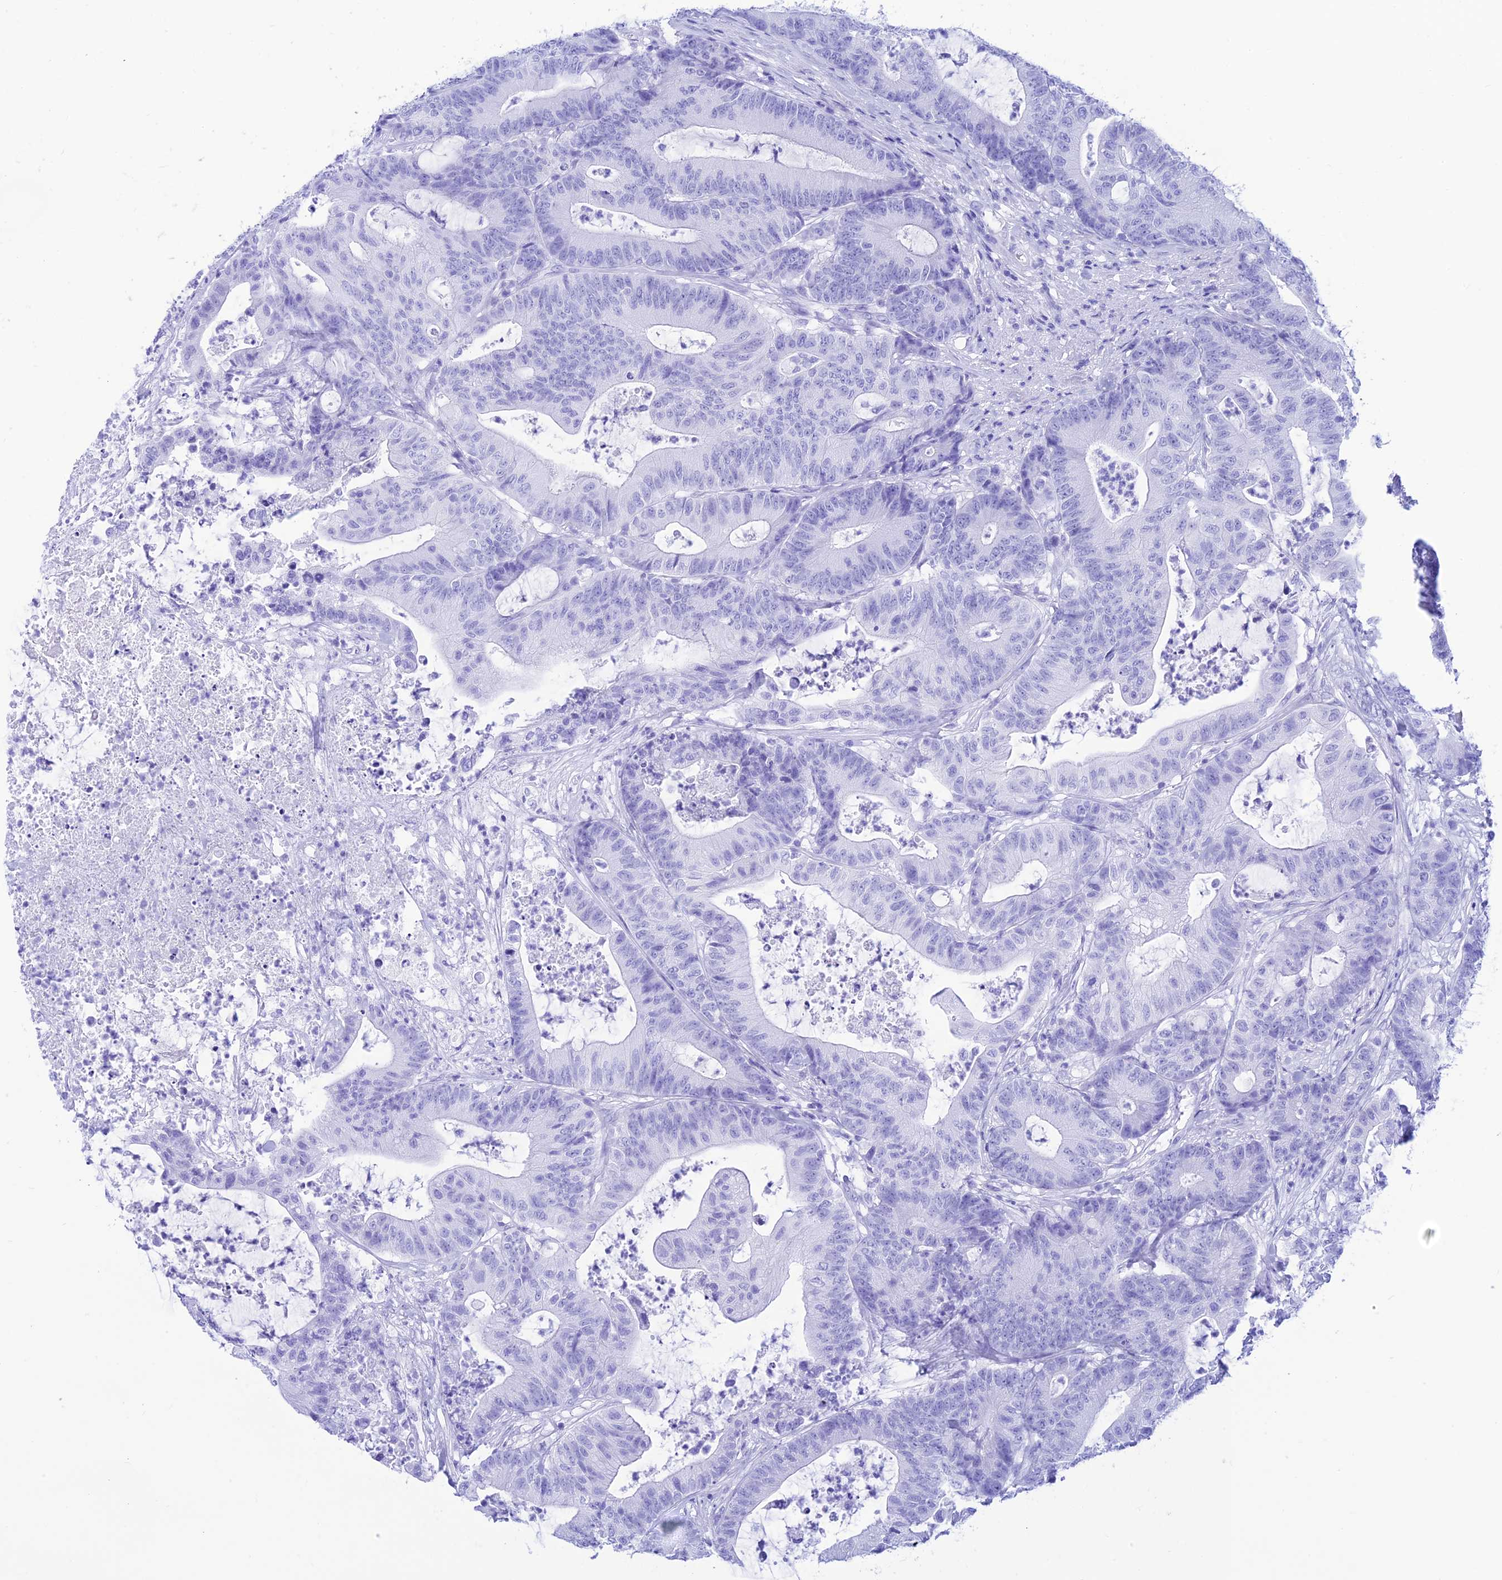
{"staining": {"intensity": "negative", "quantity": "none", "location": "none"}, "tissue": "colorectal cancer", "cell_type": "Tumor cells", "image_type": "cancer", "snomed": [{"axis": "morphology", "description": "Adenocarcinoma, NOS"}, {"axis": "topography", "description": "Colon"}], "caption": "Tumor cells are negative for protein expression in human adenocarcinoma (colorectal). (Brightfield microscopy of DAB IHC at high magnification).", "gene": "PRNP", "patient": {"sex": "female", "age": 84}}